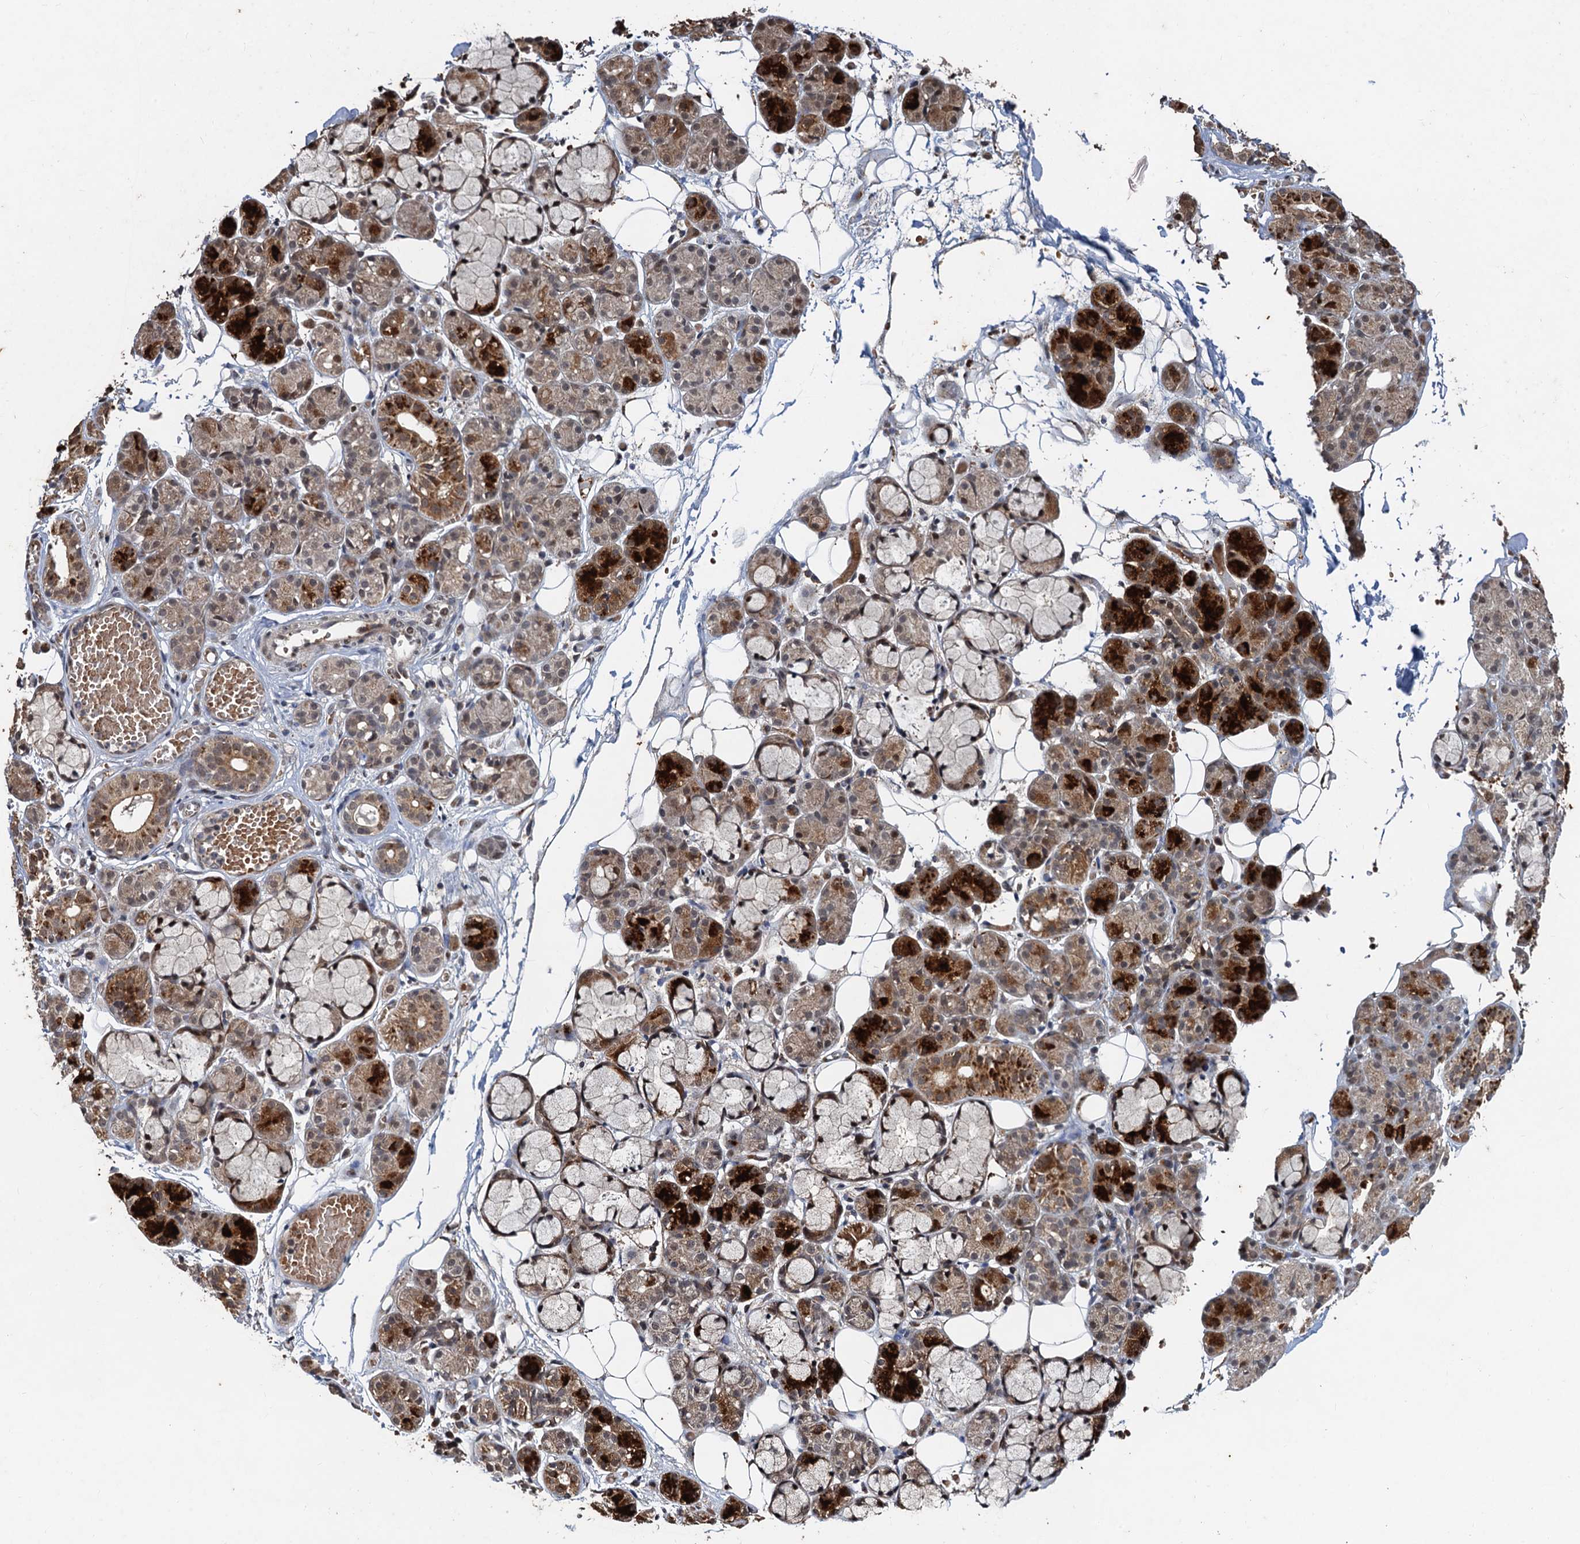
{"staining": {"intensity": "strong", "quantity": "25%-75%", "location": "cytoplasmic/membranous"}, "tissue": "salivary gland", "cell_type": "Glandular cells", "image_type": "normal", "snomed": [{"axis": "morphology", "description": "Normal tissue, NOS"}, {"axis": "topography", "description": "Salivary gland"}], "caption": "DAB (3,3'-diaminobenzidine) immunohistochemical staining of benign human salivary gland displays strong cytoplasmic/membranous protein expression in approximately 25%-75% of glandular cells.", "gene": "REP15", "patient": {"sex": "male", "age": 63}}